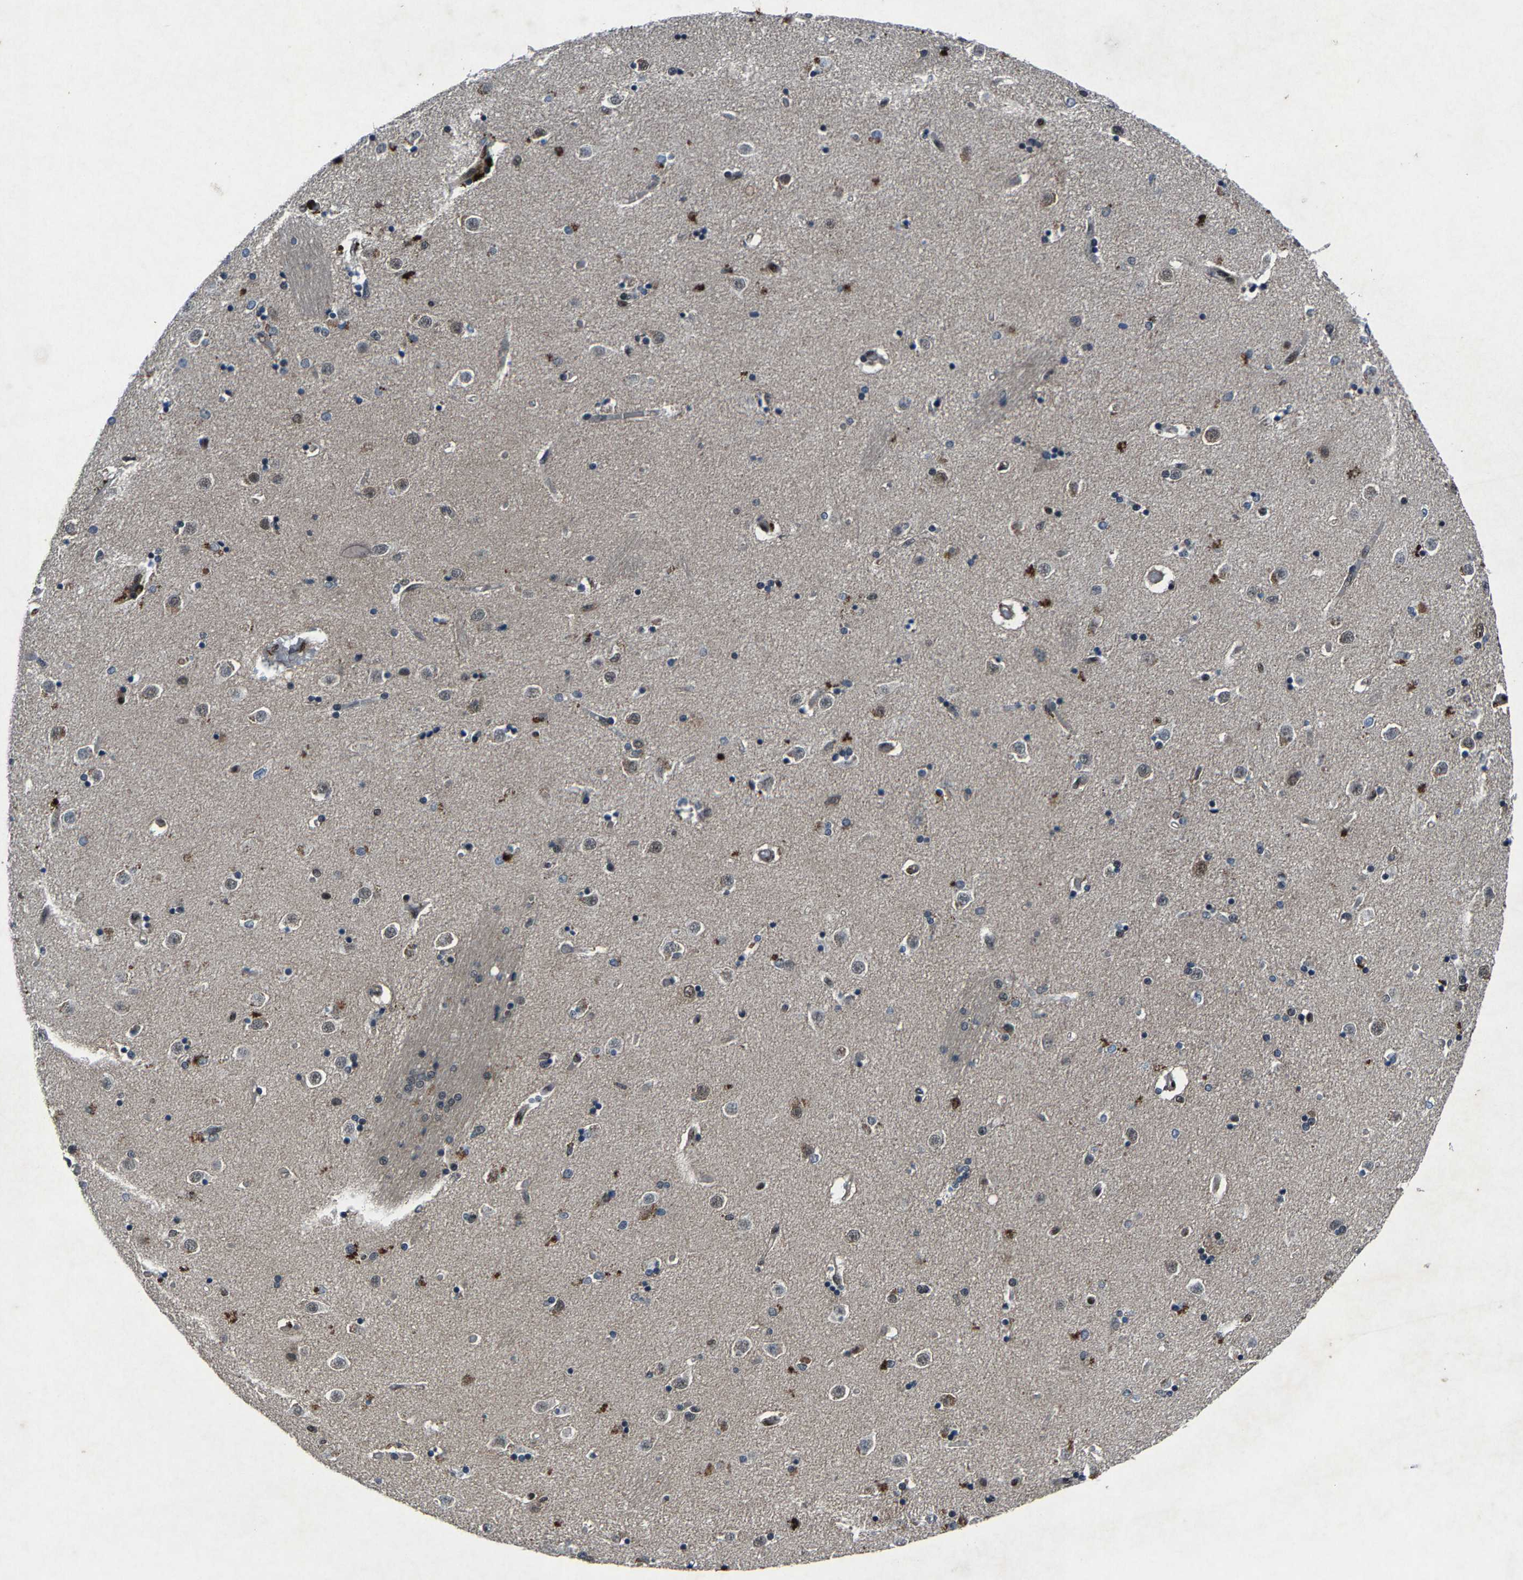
{"staining": {"intensity": "moderate", "quantity": "<25%", "location": "nuclear"}, "tissue": "caudate", "cell_type": "Glial cells", "image_type": "normal", "snomed": [{"axis": "morphology", "description": "Normal tissue, NOS"}, {"axis": "topography", "description": "Lateral ventricle wall"}], "caption": "Immunohistochemistry image of normal human caudate stained for a protein (brown), which demonstrates low levels of moderate nuclear expression in about <25% of glial cells.", "gene": "ATXN3", "patient": {"sex": "female", "age": 54}}